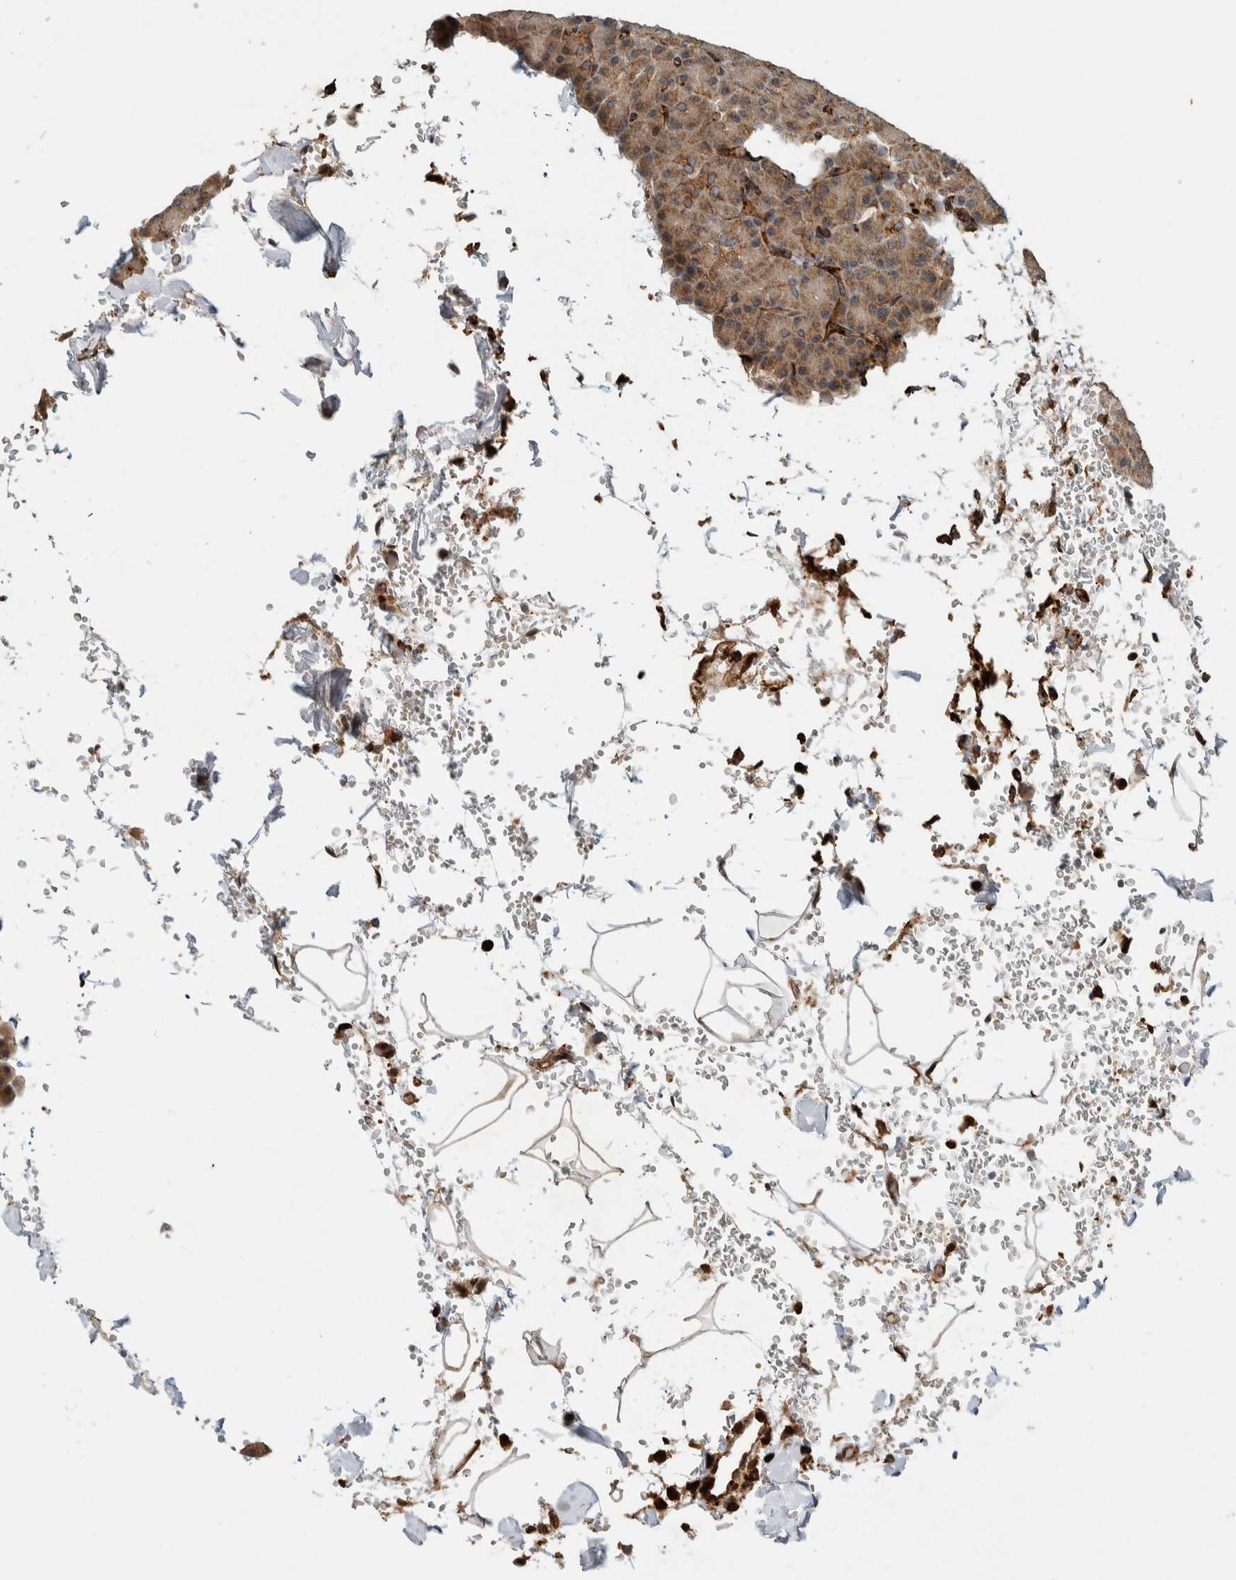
{"staining": {"intensity": "moderate", "quantity": ">75%", "location": "cytoplasmic/membranous"}, "tissue": "pancreas", "cell_type": "Exocrine glandular cells", "image_type": "normal", "snomed": [{"axis": "morphology", "description": "Normal tissue, NOS"}, {"axis": "topography", "description": "Pancreas"}], "caption": "This is a micrograph of IHC staining of normal pancreas, which shows moderate staining in the cytoplasmic/membranous of exocrine glandular cells.", "gene": "VPS53", "patient": {"sex": "female", "age": 43}}